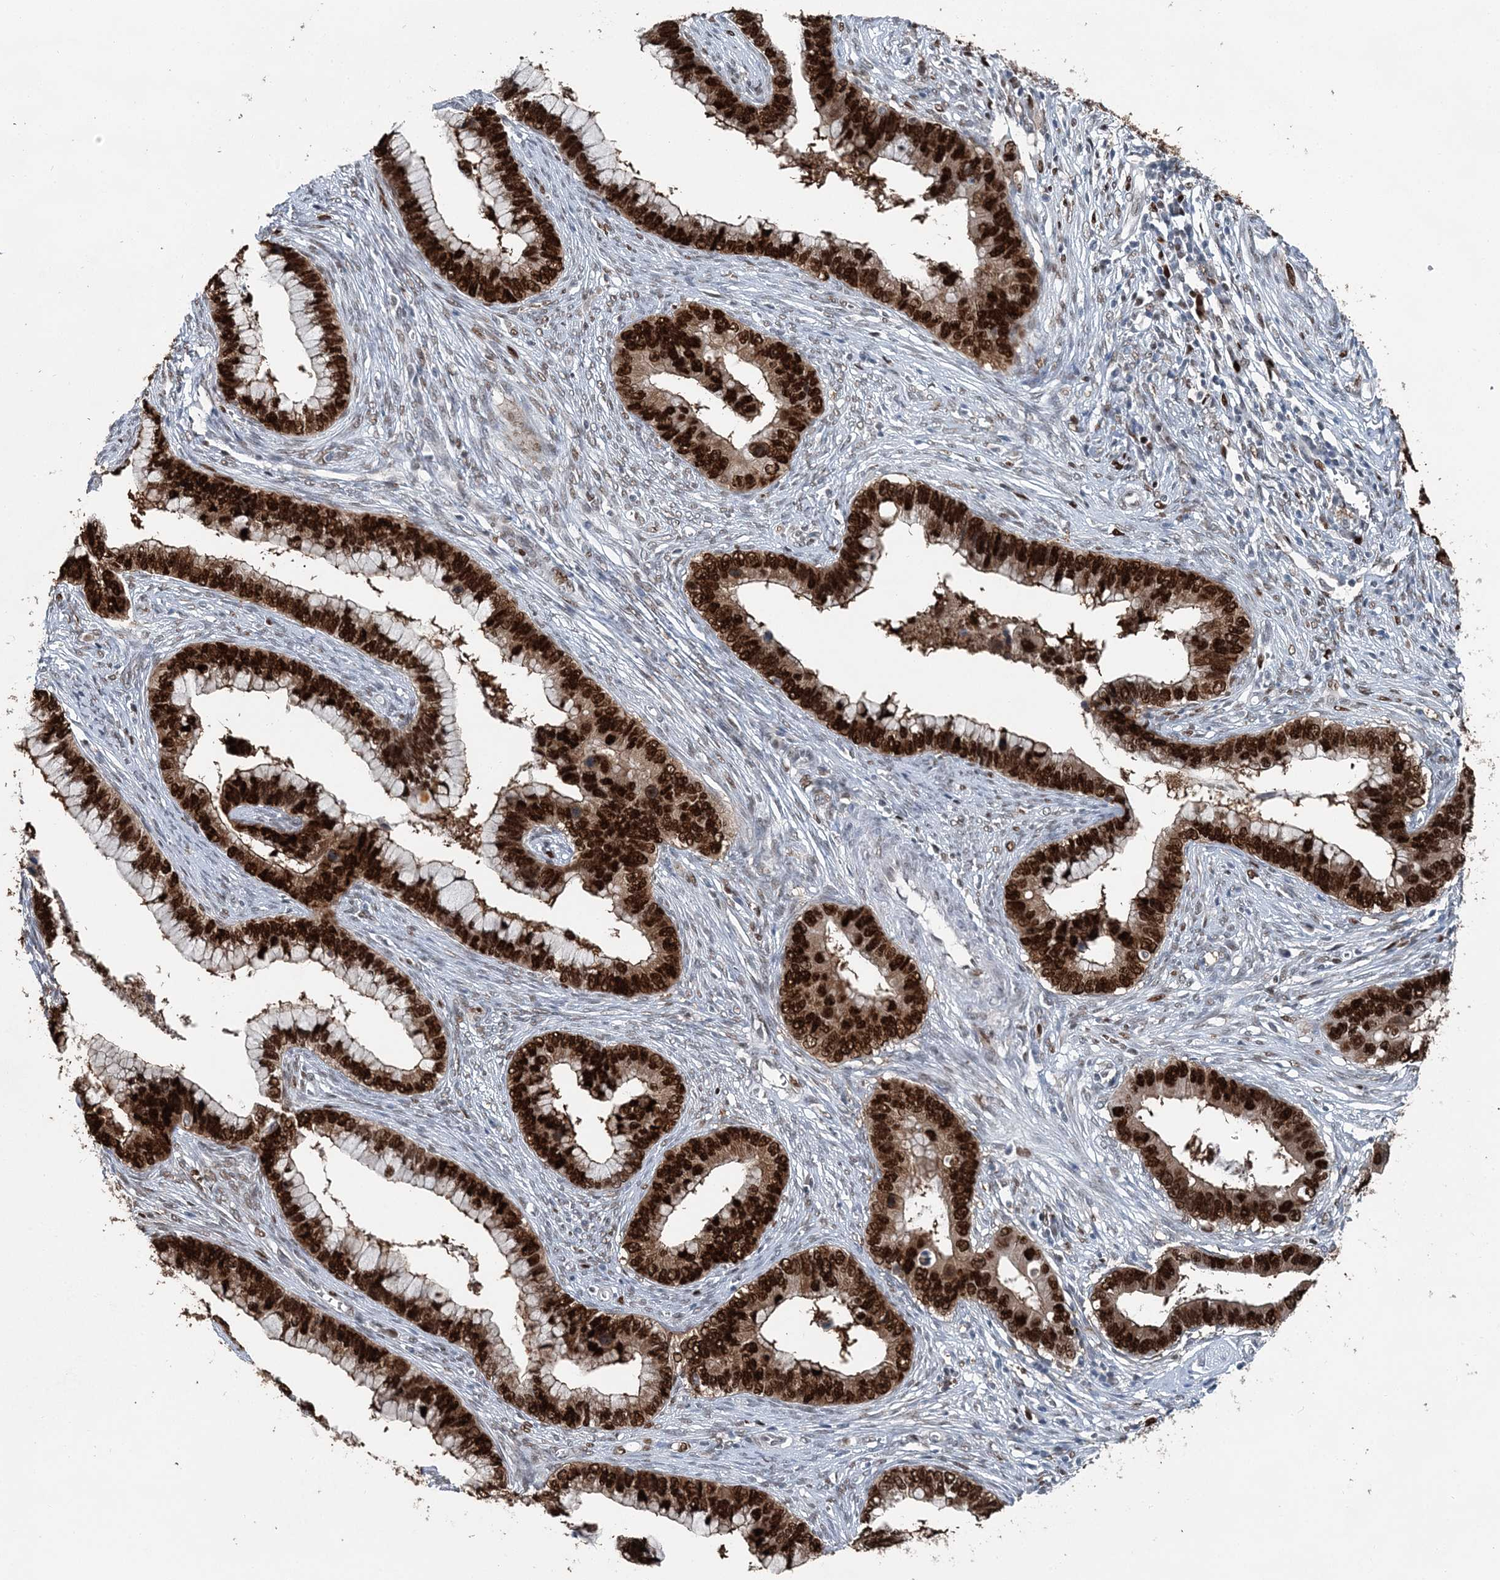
{"staining": {"intensity": "strong", "quantity": ">75%", "location": "nuclear"}, "tissue": "cervical cancer", "cell_type": "Tumor cells", "image_type": "cancer", "snomed": [{"axis": "morphology", "description": "Adenocarcinoma, NOS"}, {"axis": "topography", "description": "Cervix"}], "caption": "Protein expression analysis of human cervical adenocarcinoma reveals strong nuclear positivity in about >75% of tumor cells. (Stains: DAB in brown, nuclei in blue, Microscopy: brightfield microscopy at high magnification).", "gene": "HAT1", "patient": {"sex": "female", "age": 44}}